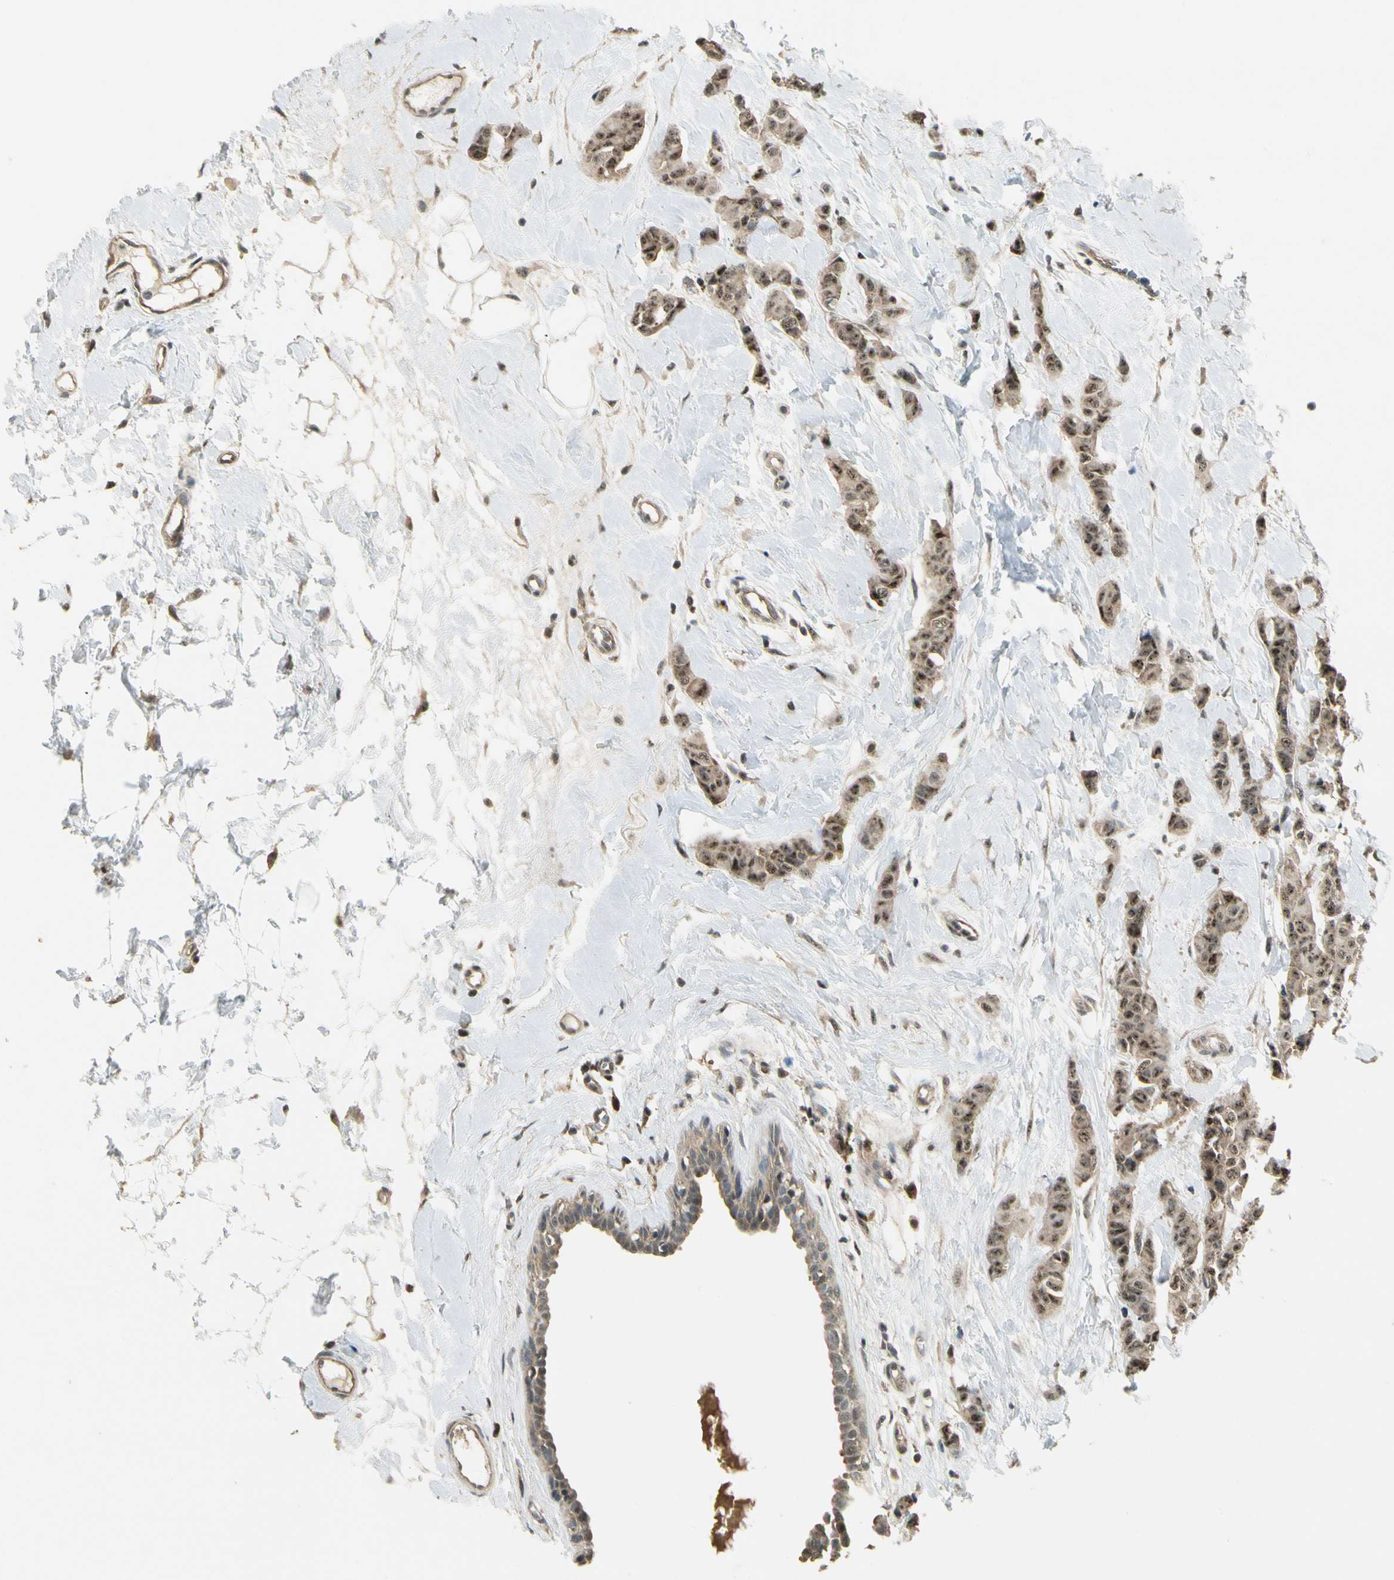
{"staining": {"intensity": "moderate", "quantity": ">75%", "location": "cytoplasmic/membranous,nuclear"}, "tissue": "breast cancer", "cell_type": "Tumor cells", "image_type": "cancer", "snomed": [{"axis": "morphology", "description": "Normal tissue, NOS"}, {"axis": "morphology", "description": "Duct carcinoma"}, {"axis": "topography", "description": "Breast"}], "caption": "The photomicrograph reveals immunohistochemical staining of infiltrating ductal carcinoma (breast). There is moderate cytoplasmic/membranous and nuclear staining is present in about >75% of tumor cells.", "gene": "MCPH1", "patient": {"sex": "female", "age": 40}}